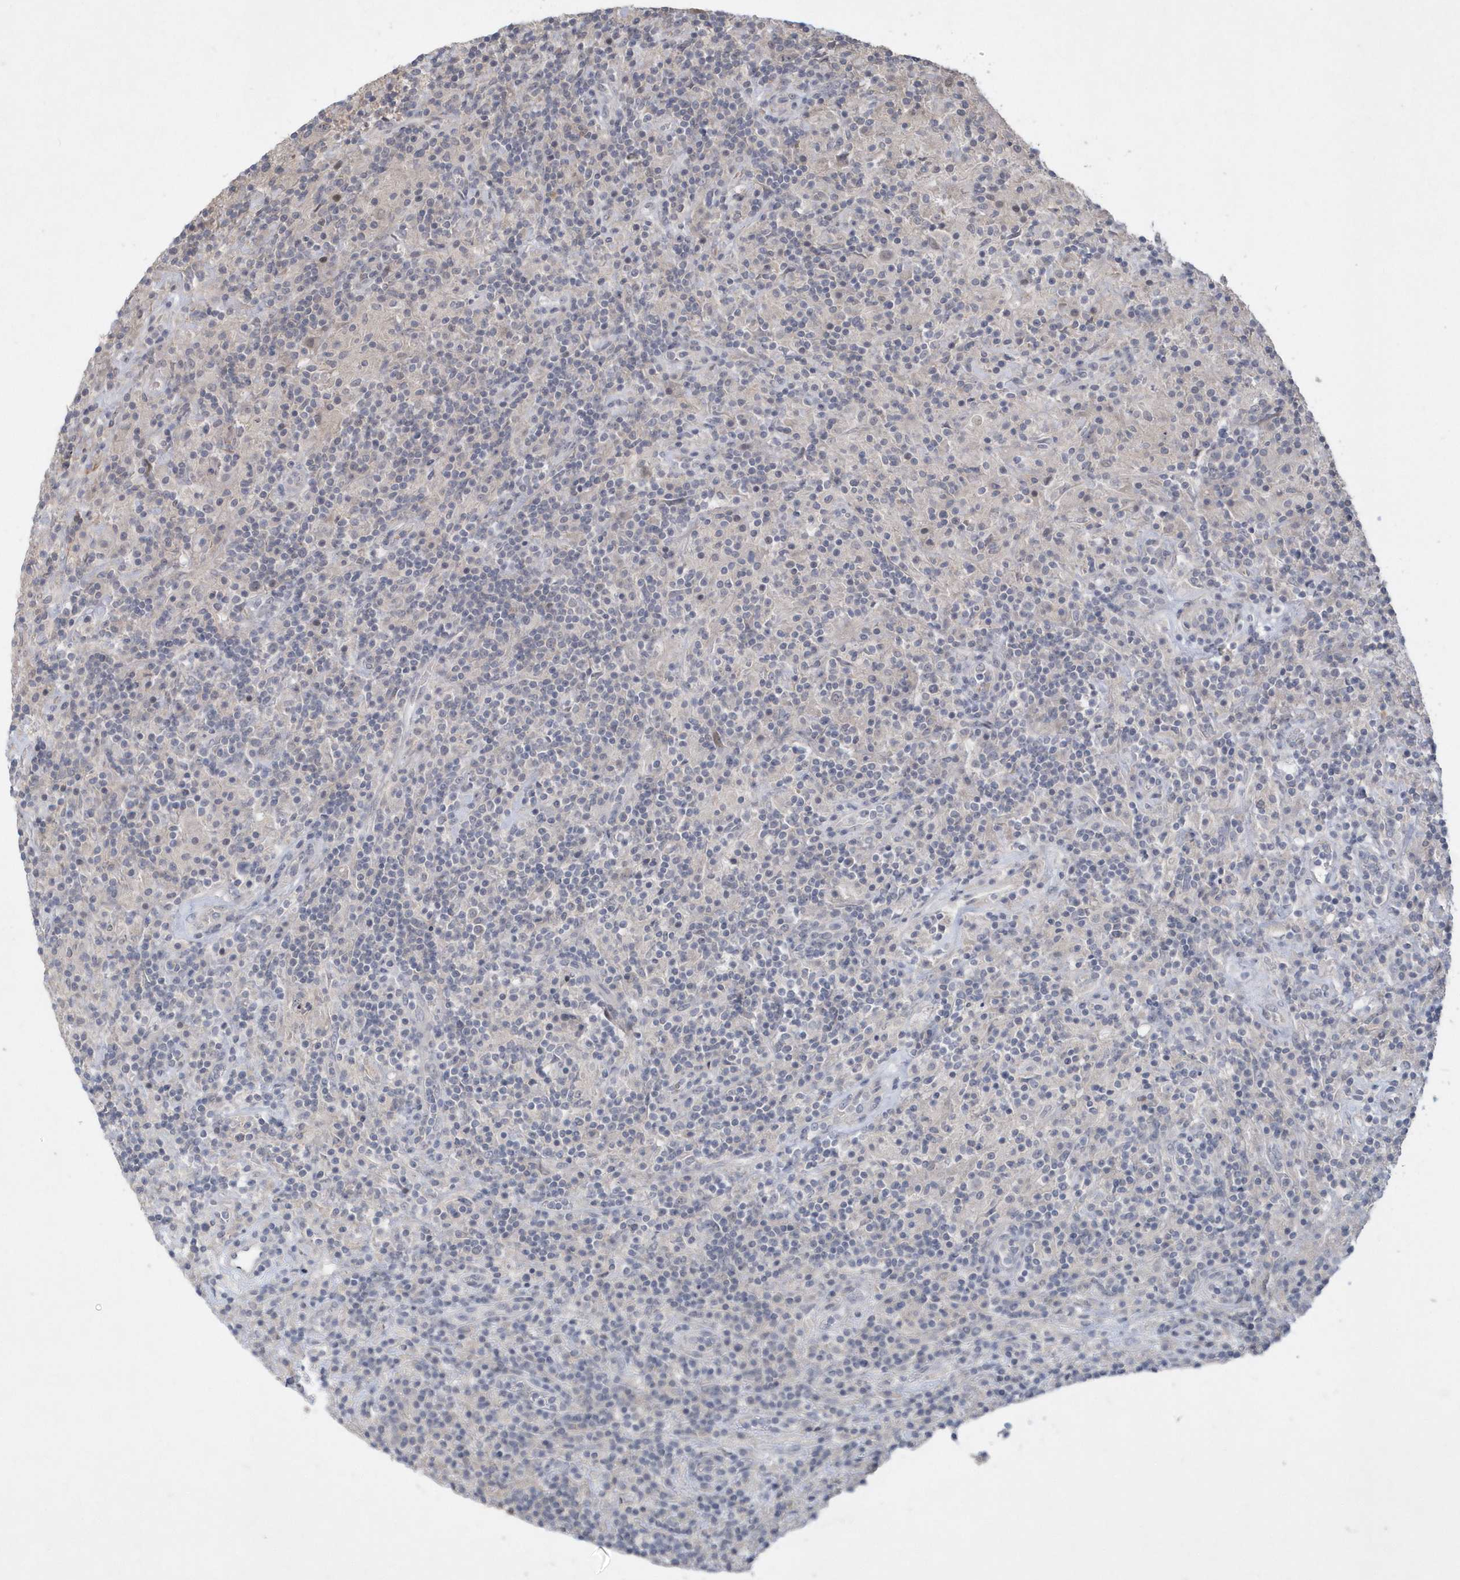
{"staining": {"intensity": "negative", "quantity": "none", "location": "none"}, "tissue": "lymphoma", "cell_type": "Tumor cells", "image_type": "cancer", "snomed": [{"axis": "morphology", "description": "Hodgkin's disease, NOS"}, {"axis": "topography", "description": "Lymph node"}], "caption": "A micrograph of human lymphoma is negative for staining in tumor cells. (DAB immunohistochemistry (IHC), high magnification).", "gene": "TSPEAR", "patient": {"sex": "male", "age": 70}}